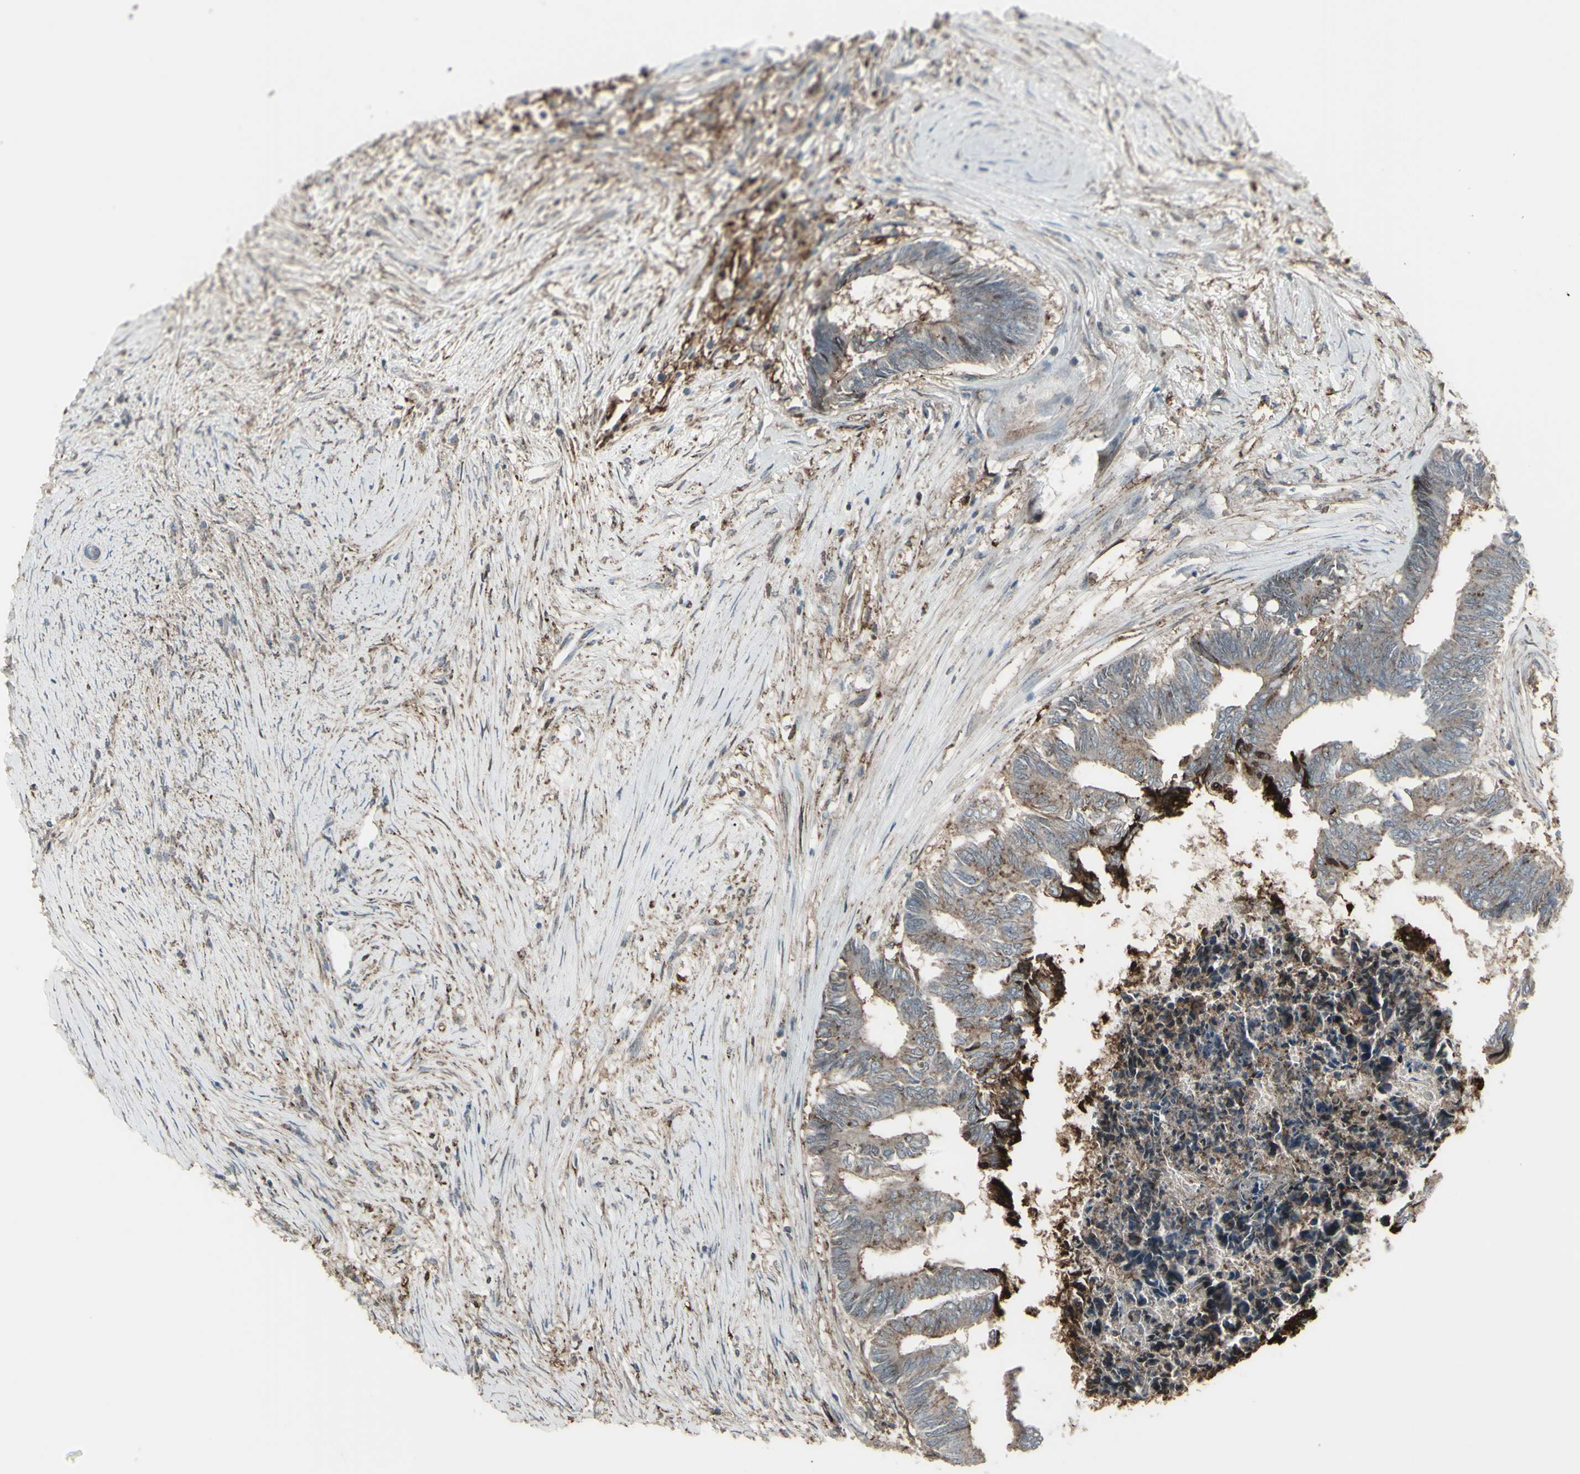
{"staining": {"intensity": "weak", "quantity": "25%-75%", "location": "cytoplasmic/membranous"}, "tissue": "colorectal cancer", "cell_type": "Tumor cells", "image_type": "cancer", "snomed": [{"axis": "morphology", "description": "Adenocarcinoma, NOS"}, {"axis": "topography", "description": "Rectum"}], "caption": "Colorectal cancer tissue shows weak cytoplasmic/membranous expression in approximately 25%-75% of tumor cells", "gene": "SMO", "patient": {"sex": "male", "age": 63}}